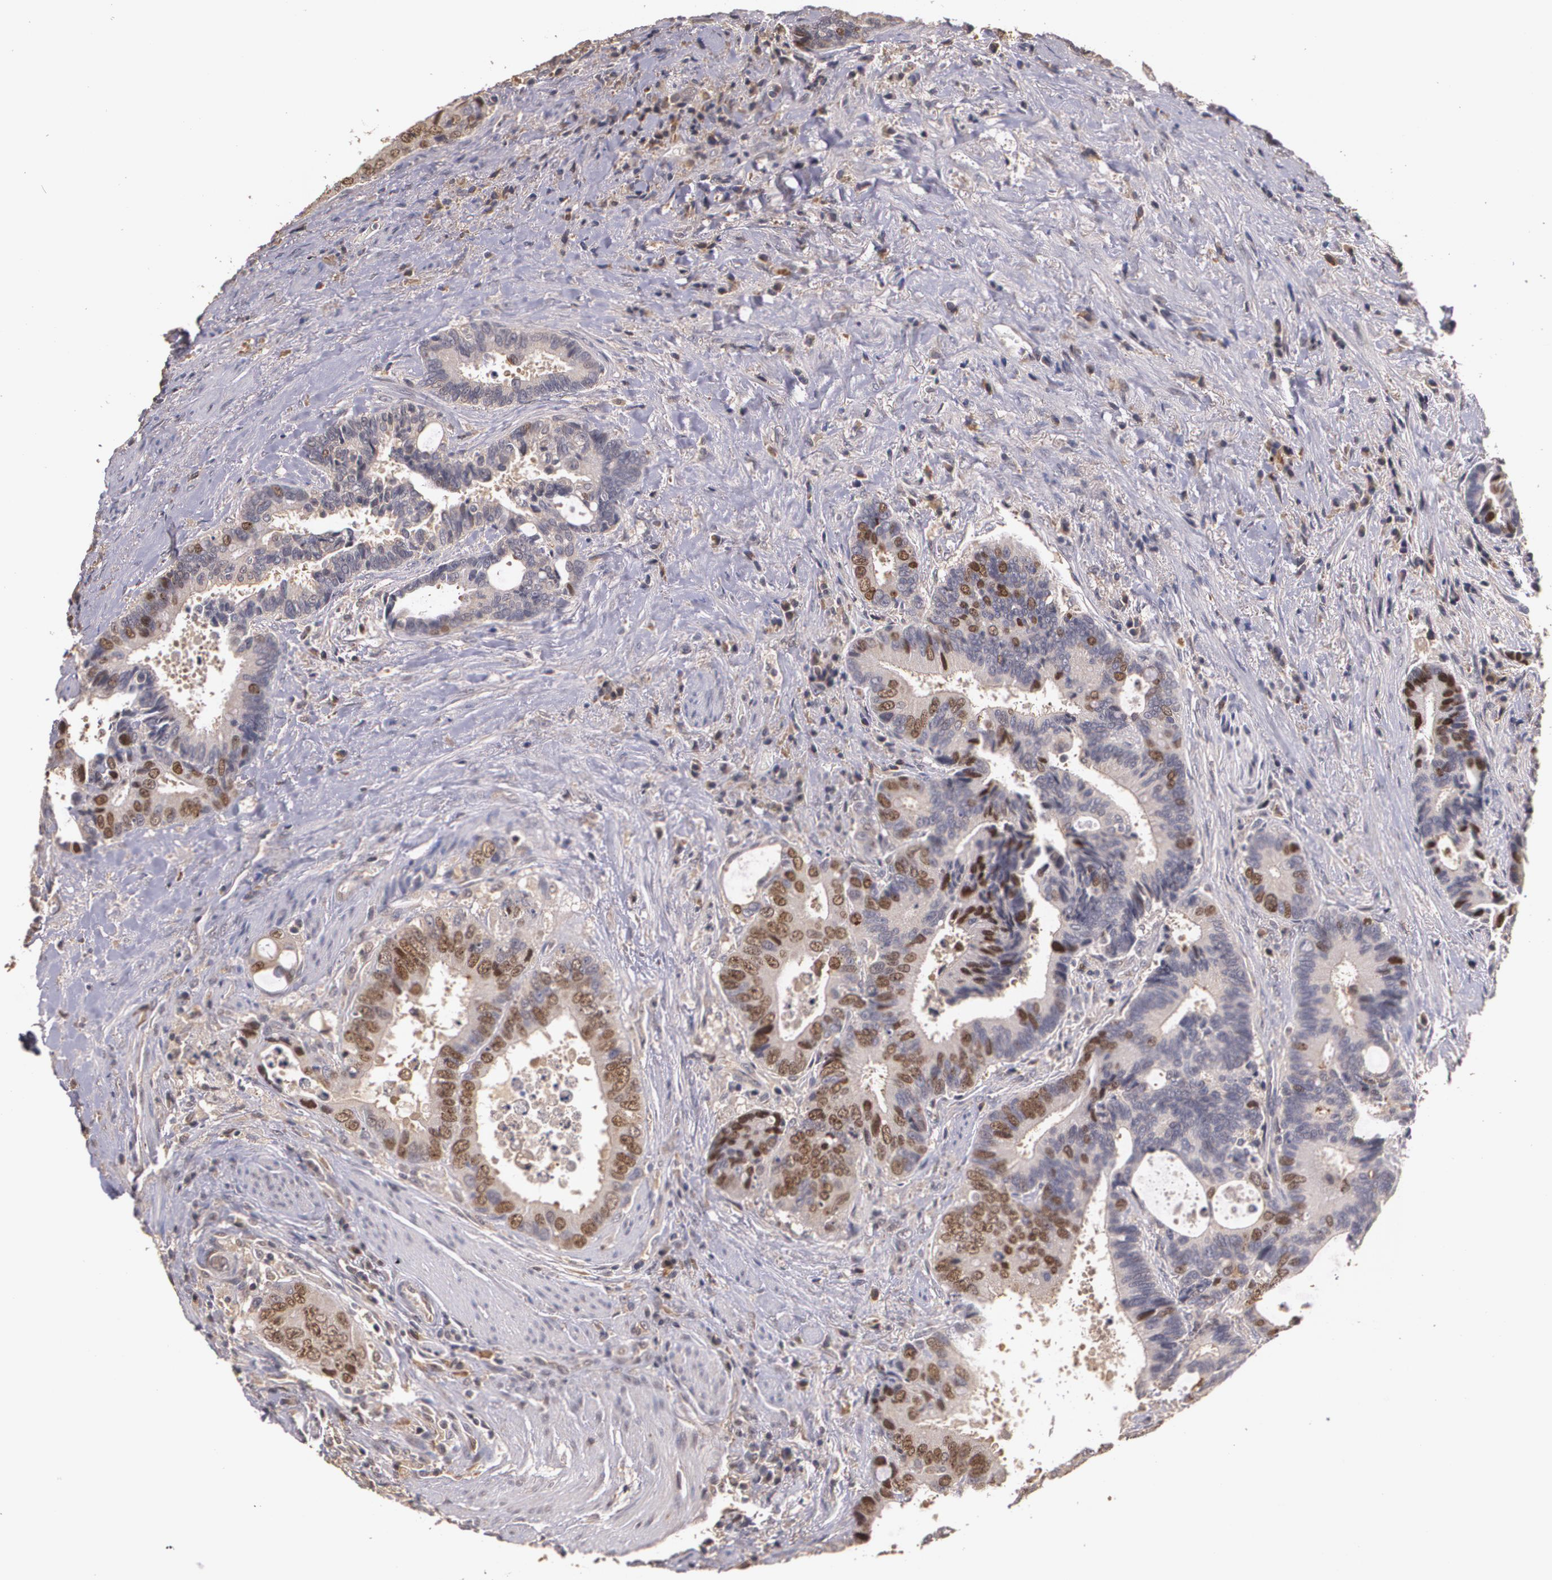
{"staining": {"intensity": "strong", "quantity": "<25%", "location": "nuclear"}, "tissue": "colorectal cancer", "cell_type": "Tumor cells", "image_type": "cancer", "snomed": [{"axis": "morphology", "description": "Adenocarcinoma, NOS"}, {"axis": "topography", "description": "Rectum"}], "caption": "There is medium levels of strong nuclear positivity in tumor cells of colorectal adenocarcinoma, as demonstrated by immunohistochemical staining (brown color).", "gene": "BRCA1", "patient": {"sex": "female", "age": 67}}